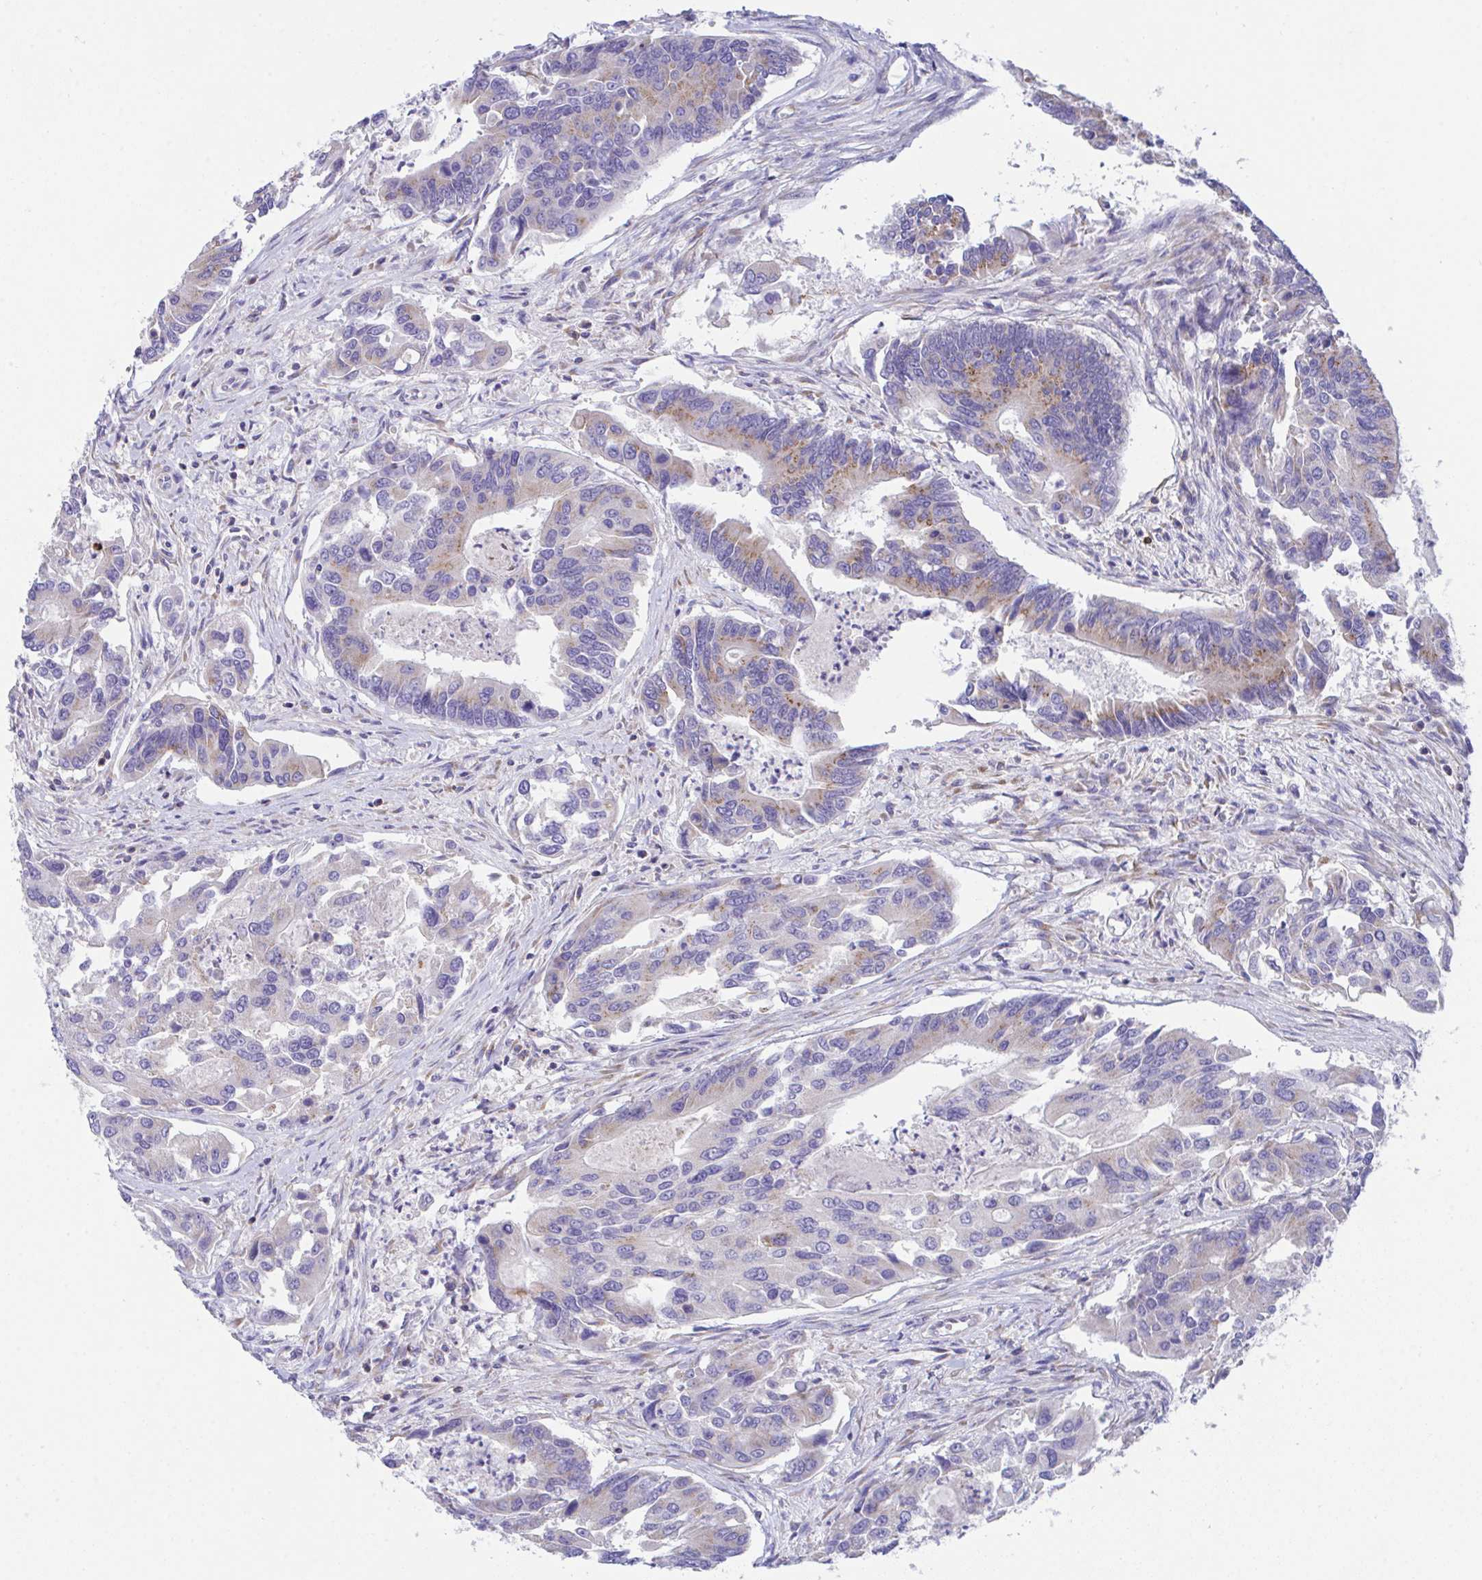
{"staining": {"intensity": "weak", "quantity": "25%-75%", "location": "cytoplasmic/membranous"}, "tissue": "colorectal cancer", "cell_type": "Tumor cells", "image_type": "cancer", "snomed": [{"axis": "morphology", "description": "Adenocarcinoma, NOS"}, {"axis": "topography", "description": "Colon"}], "caption": "Approximately 25%-75% of tumor cells in human adenocarcinoma (colorectal) exhibit weak cytoplasmic/membranous protein positivity as visualized by brown immunohistochemical staining.", "gene": "MIA3", "patient": {"sex": "female", "age": 67}}